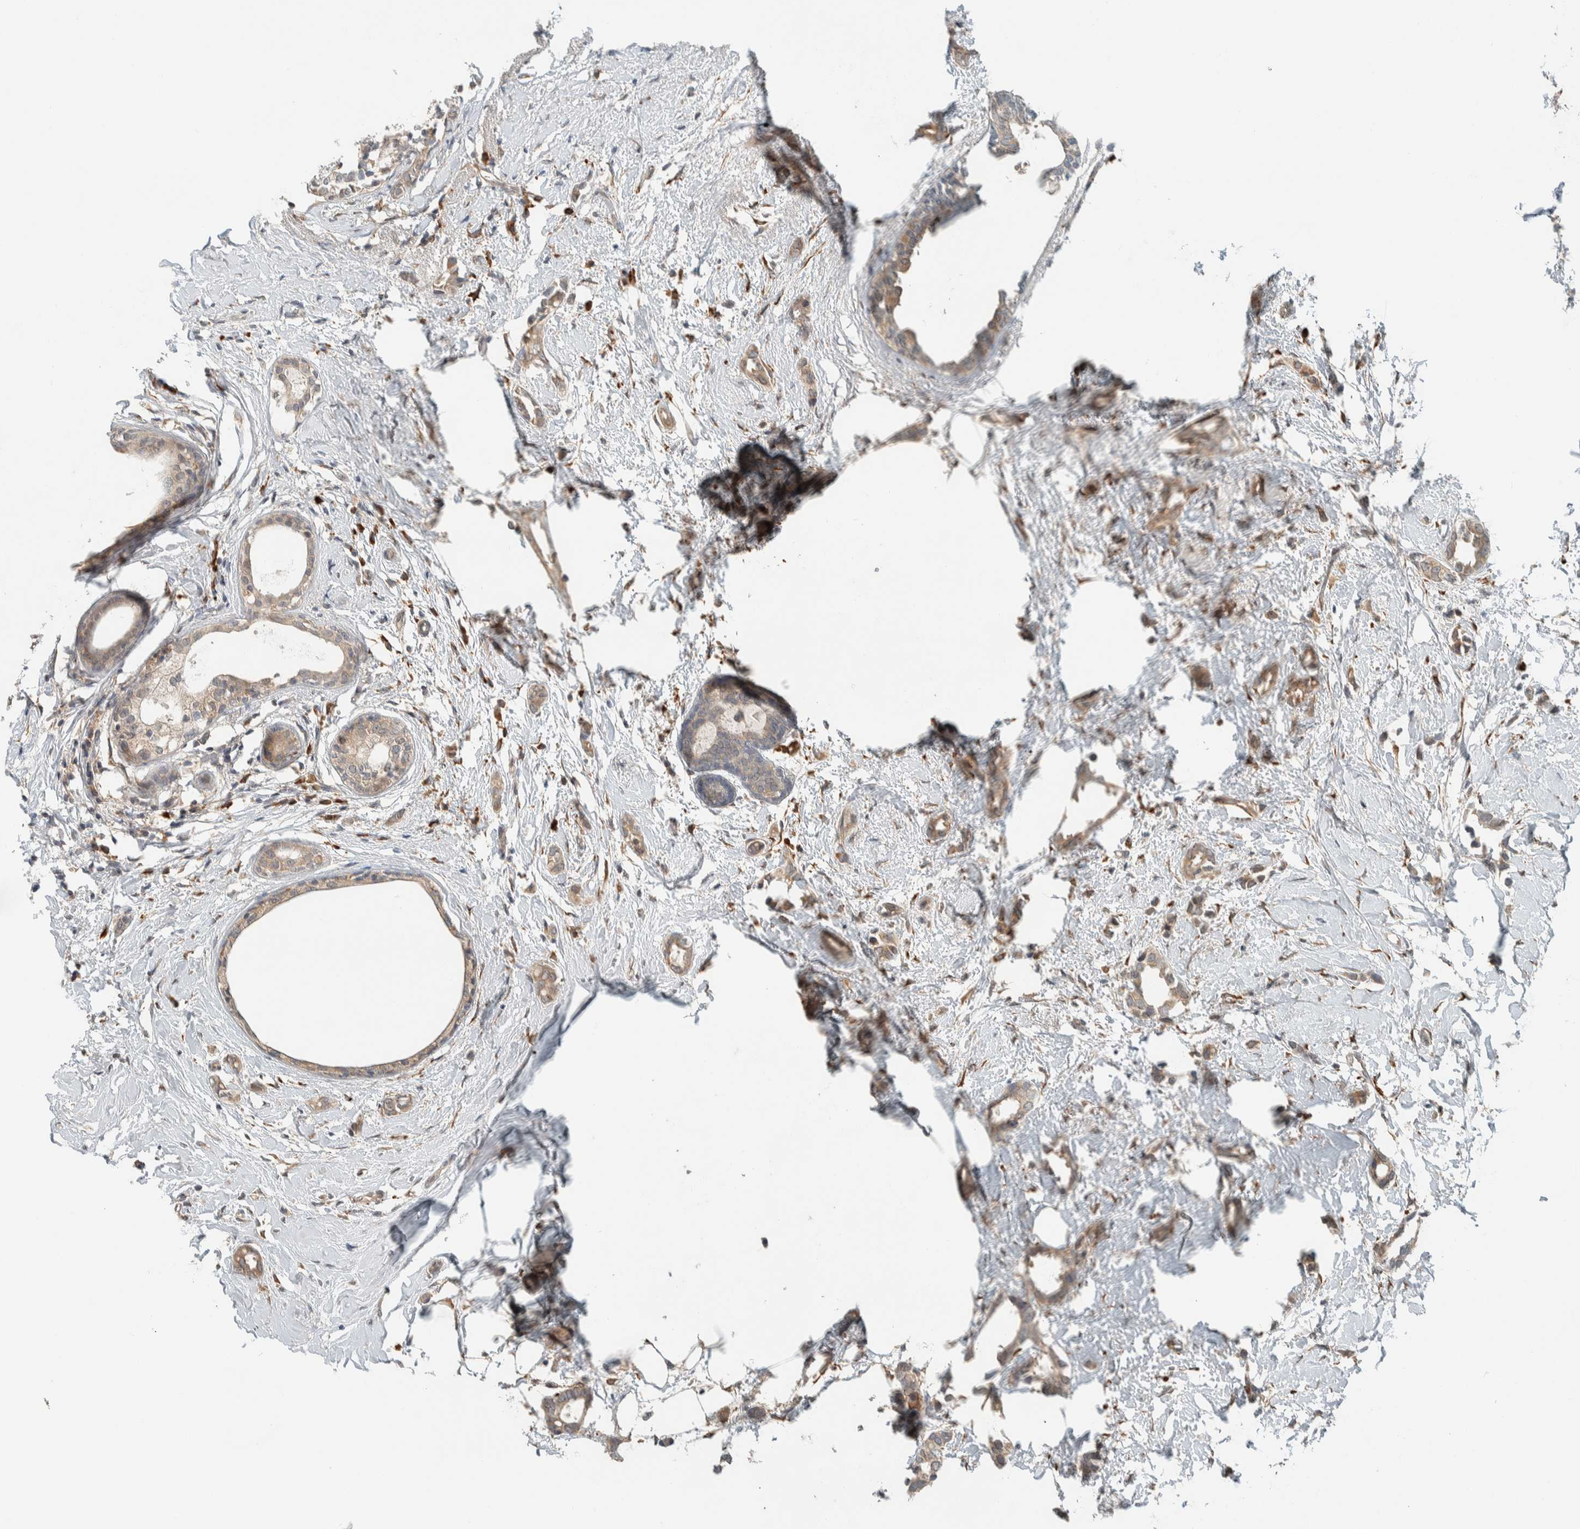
{"staining": {"intensity": "weak", "quantity": ">75%", "location": "cytoplasmic/membranous"}, "tissue": "breast cancer", "cell_type": "Tumor cells", "image_type": "cancer", "snomed": [{"axis": "morphology", "description": "Duct carcinoma"}, {"axis": "topography", "description": "Breast"}], "caption": "Protein positivity by IHC shows weak cytoplasmic/membranous positivity in about >75% of tumor cells in infiltrating ductal carcinoma (breast). Using DAB (brown) and hematoxylin (blue) stains, captured at high magnification using brightfield microscopy.", "gene": "CTBP2", "patient": {"sex": "female", "age": 55}}